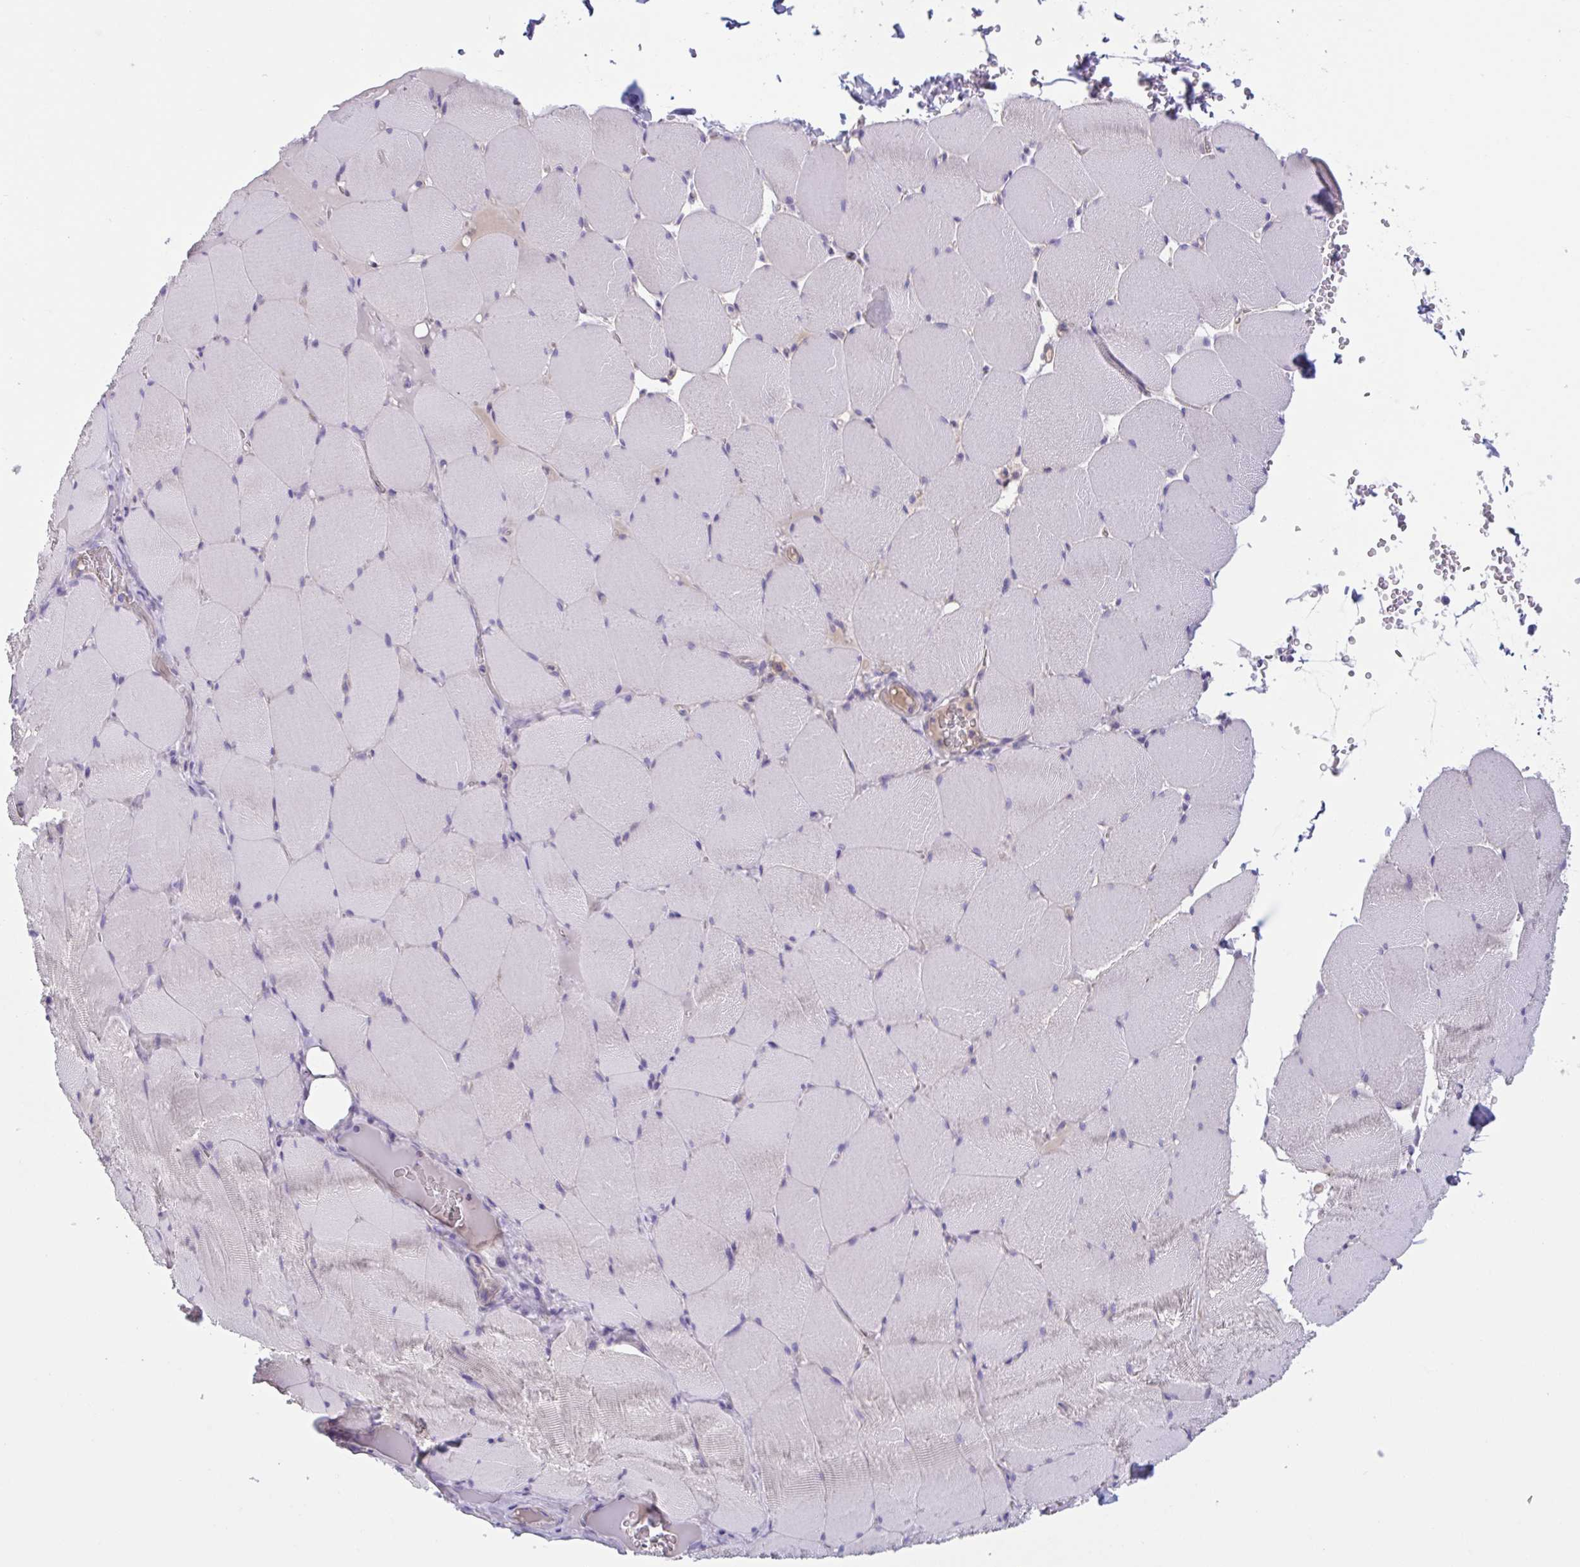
{"staining": {"intensity": "negative", "quantity": "none", "location": "none"}, "tissue": "skeletal muscle", "cell_type": "Myocytes", "image_type": "normal", "snomed": [{"axis": "morphology", "description": "Normal tissue, NOS"}, {"axis": "topography", "description": "Skeletal muscle"}, {"axis": "topography", "description": "Head-Neck"}], "caption": "Immunohistochemistry image of unremarkable human skeletal muscle stained for a protein (brown), which shows no expression in myocytes.", "gene": "TTC7B", "patient": {"sex": "male", "age": 66}}